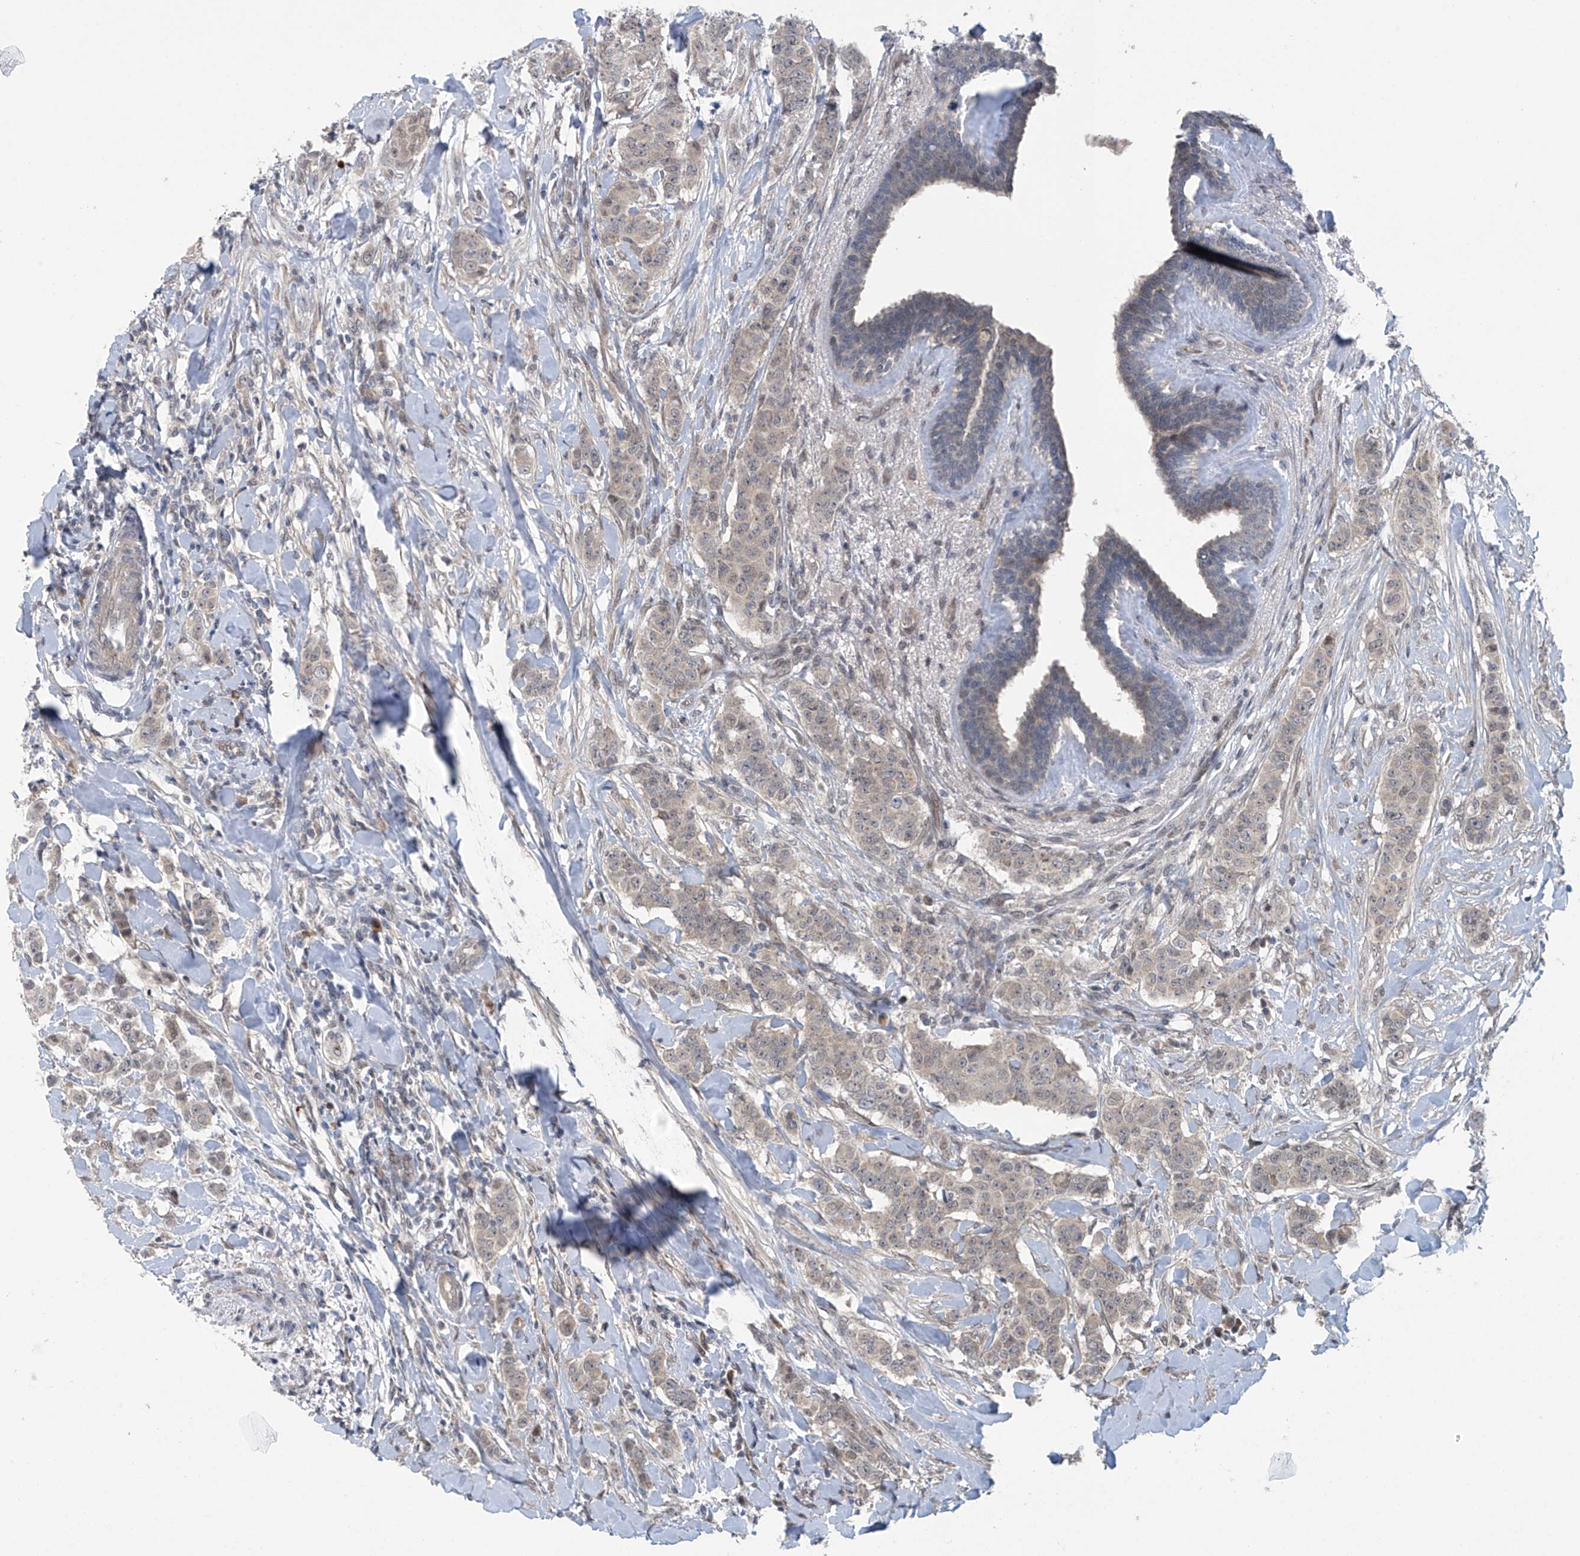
{"staining": {"intensity": "weak", "quantity": "25%-75%", "location": "cytoplasmic/membranous"}, "tissue": "breast cancer", "cell_type": "Tumor cells", "image_type": "cancer", "snomed": [{"axis": "morphology", "description": "Duct carcinoma"}, {"axis": "topography", "description": "Breast"}], "caption": "Immunohistochemistry photomicrograph of human breast cancer (intraductal carcinoma) stained for a protein (brown), which demonstrates low levels of weak cytoplasmic/membranous expression in approximately 25%-75% of tumor cells.", "gene": "ABHD13", "patient": {"sex": "female", "age": 40}}